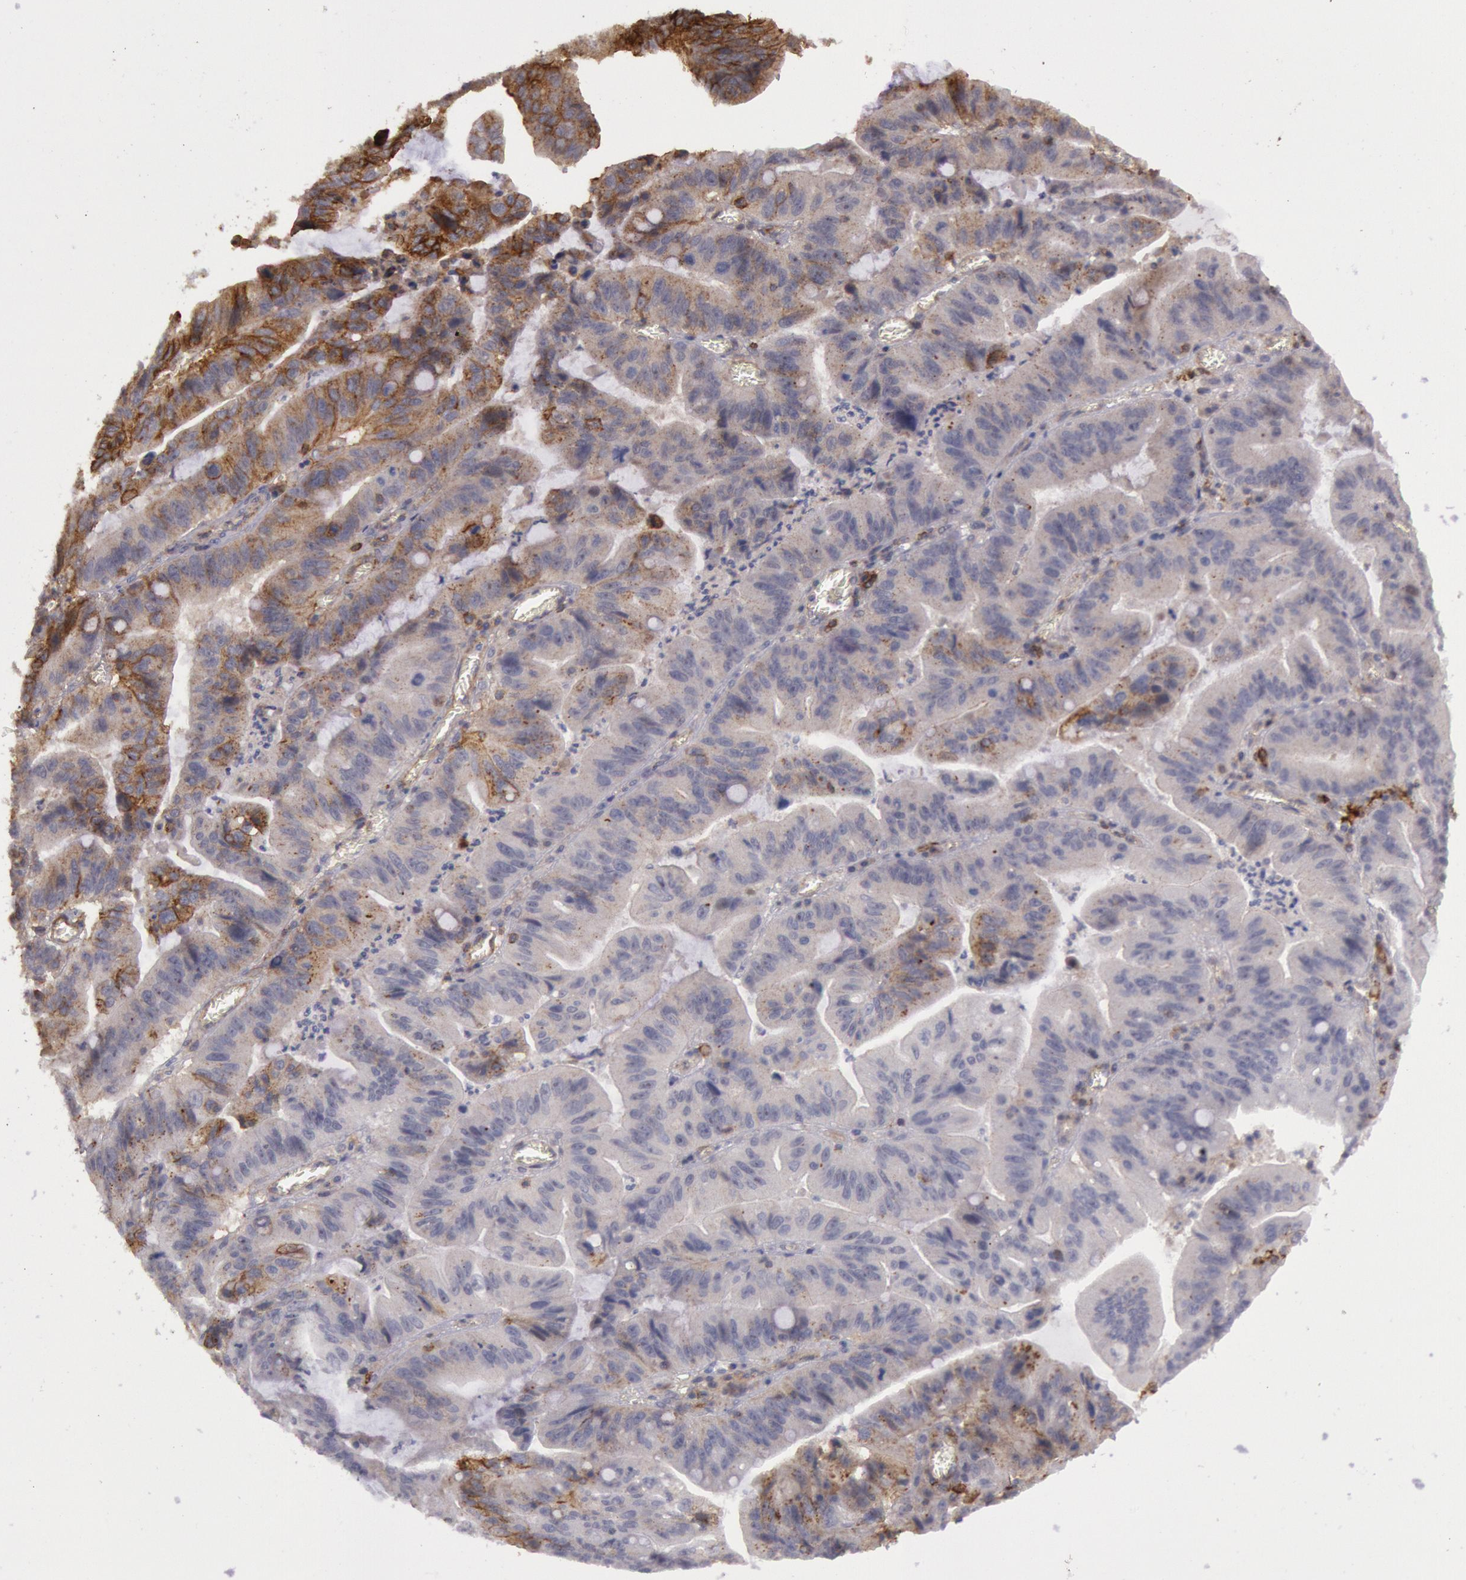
{"staining": {"intensity": "strong", "quantity": ">75%", "location": "cytoplasmic/membranous"}, "tissue": "stomach cancer", "cell_type": "Tumor cells", "image_type": "cancer", "snomed": [{"axis": "morphology", "description": "Adenocarcinoma, NOS"}, {"axis": "topography", "description": "Stomach, upper"}], "caption": "Brown immunohistochemical staining in stomach adenocarcinoma demonstrates strong cytoplasmic/membranous positivity in about >75% of tumor cells. The staining was performed using DAB (3,3'-diaminobenzidine) to visualize the protein expression in brown, while the nuclei were stained in blue with hematoxylin (Magnification: 20x).", "gene": "TRIB2", "patient": {"sex": "male", "age": 63}}